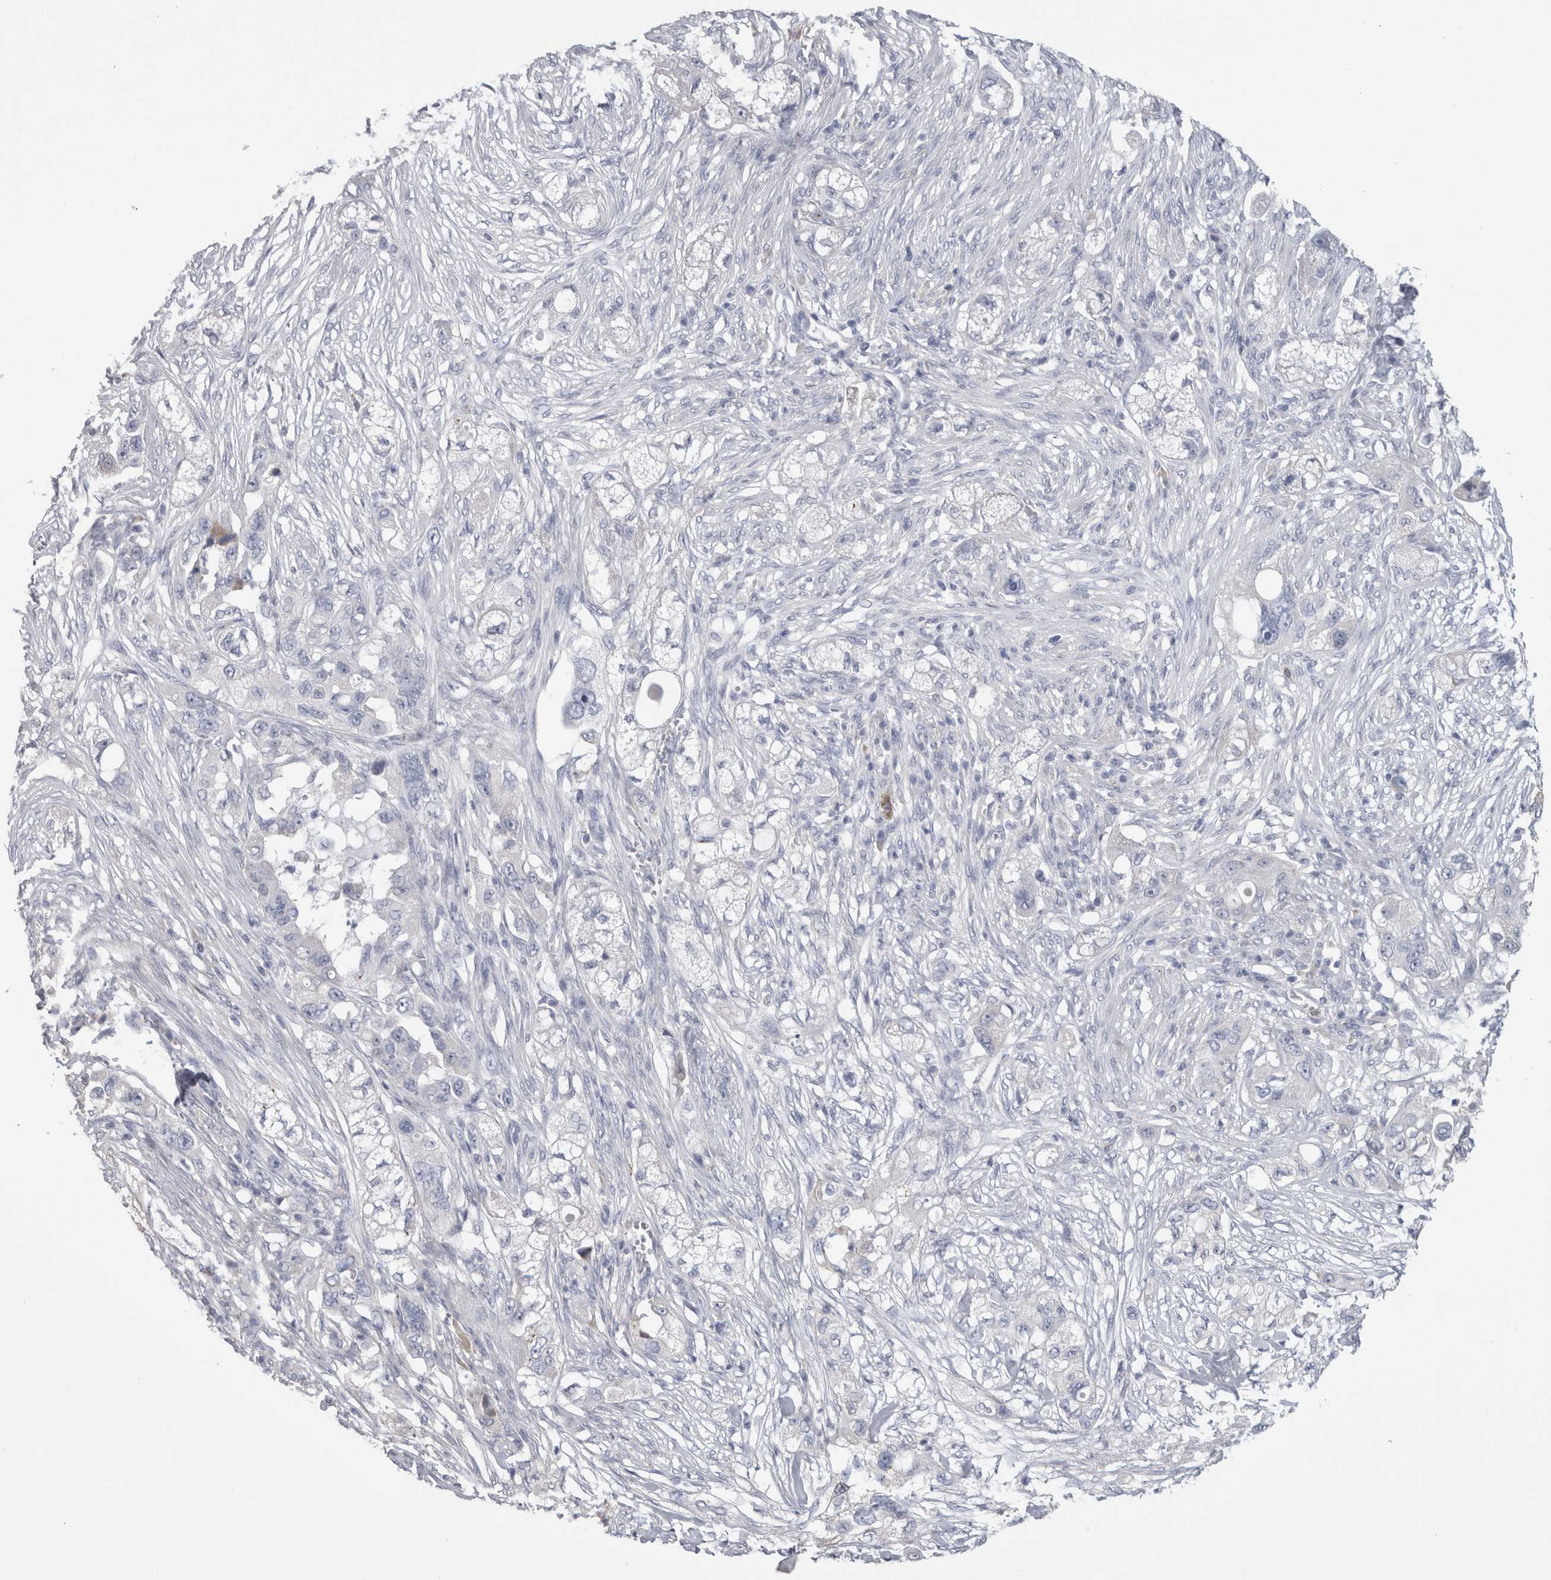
{"staining": {"intensity": "negative", "quantity": "none", "location": "none"}, "tissue": "pancreatic cancer", "cell_type": "Tumor cells", "image_type": "cancer", "snomed": [{"axis": "morphology", "description": "Adenocarcinoma, NOS"}, {"axis": "topography", "description": "Pancreas"}], "caption": "IHC histopathology image of neoplastic tissue: pancreatic cancer stained with DAB reveals no significant protein expression in tumor cells. (Brightfield microscopy of DAB IHC at high magnification).", "gene": "IL33", "patient": {"sex": "female", "age": 78}}